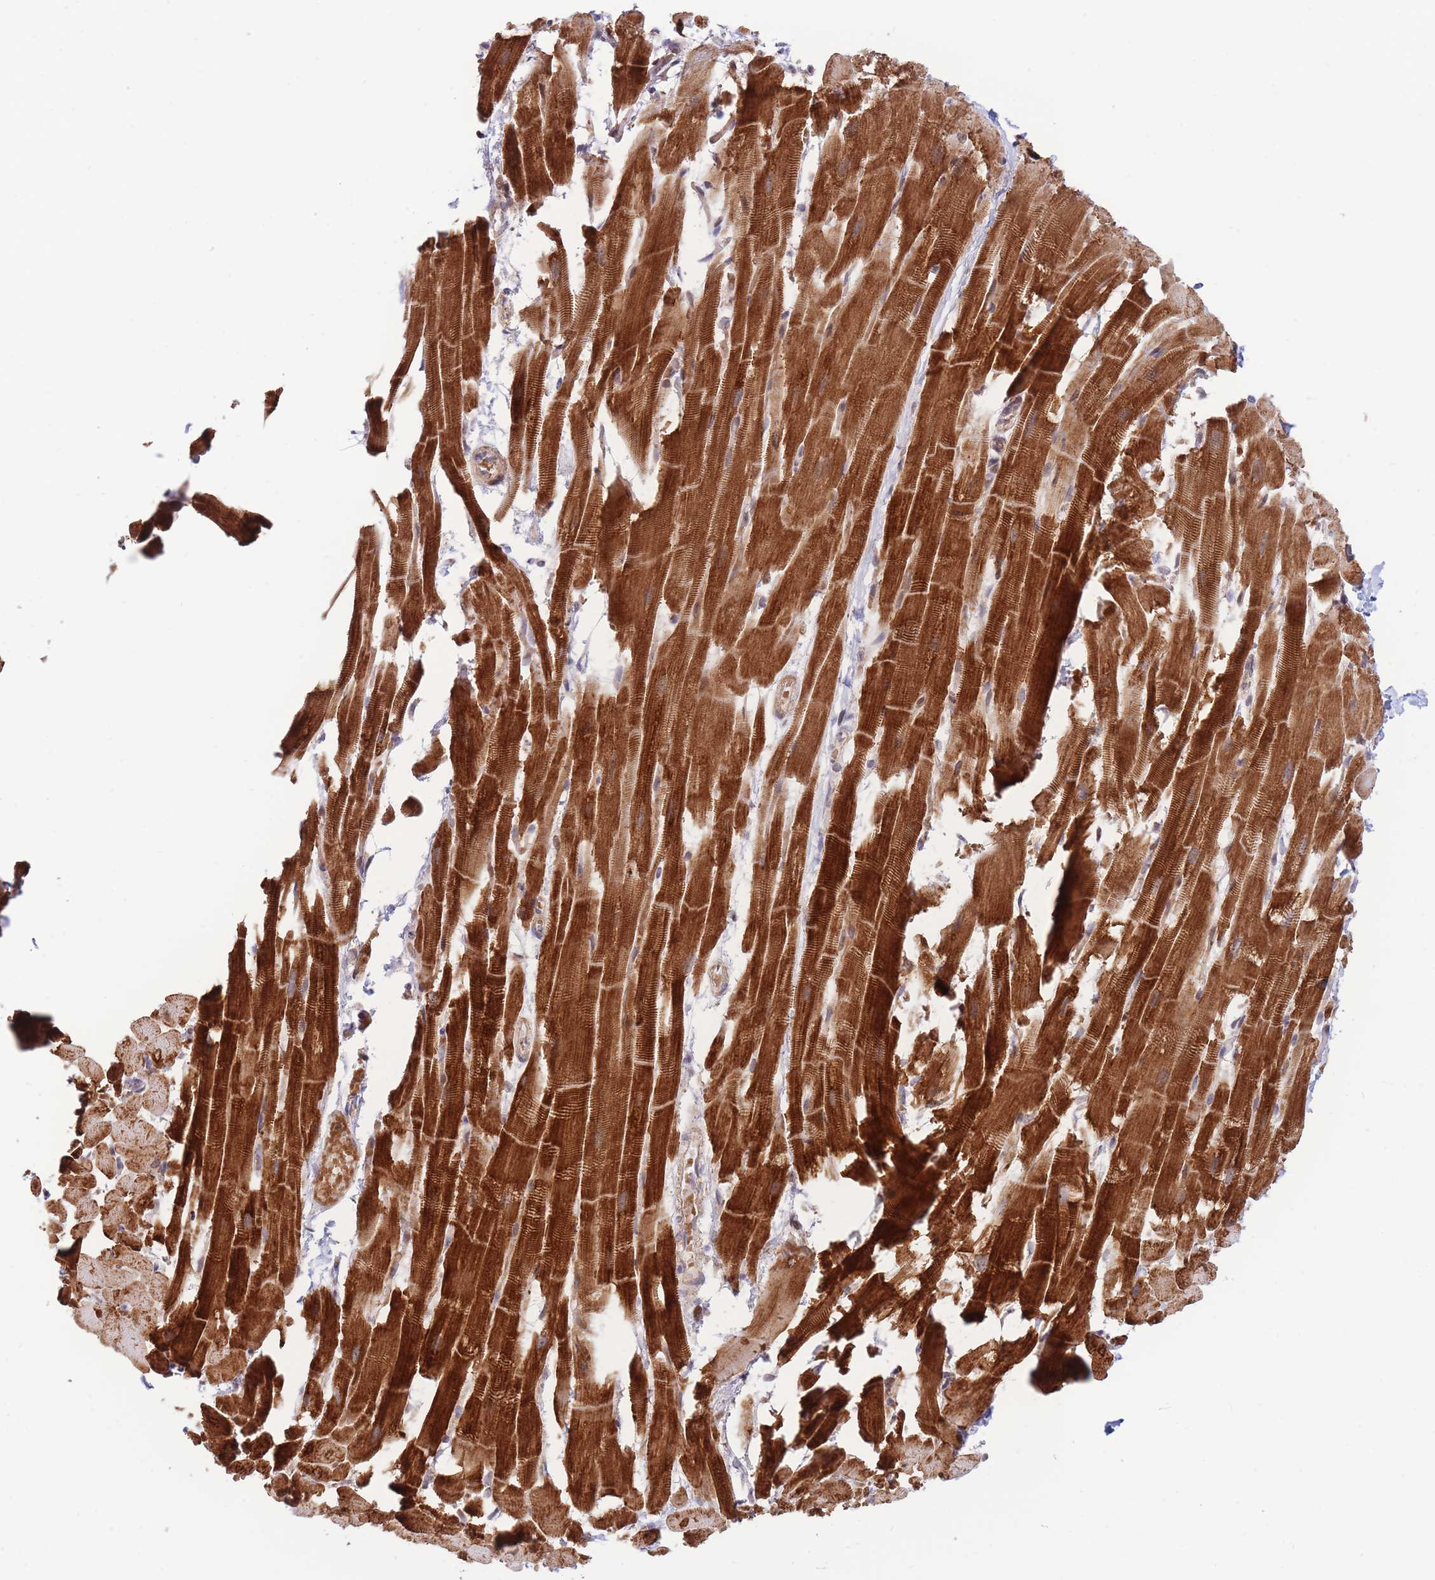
{"staining": {"intensity": "strong", "quantity": ">75%", "location": "cytoplasmic/membranous"}, "tissue": "heart muscle", "cell_type": "Cardiomyocytes", "image_type": "normal", "snomed": [{"axis": "morphology", "description": "Normal tissue, NOS"}, {"axis": "topography", "description": "Heart"}], "caption": "Cardiomyocytes reveal strong cytoplasmic/membranous positivity in approximately >75% of cells in unremarkable heart muscle.", "gene": "BOD1L1", "patient": {"sex": "male", "age": 37}}